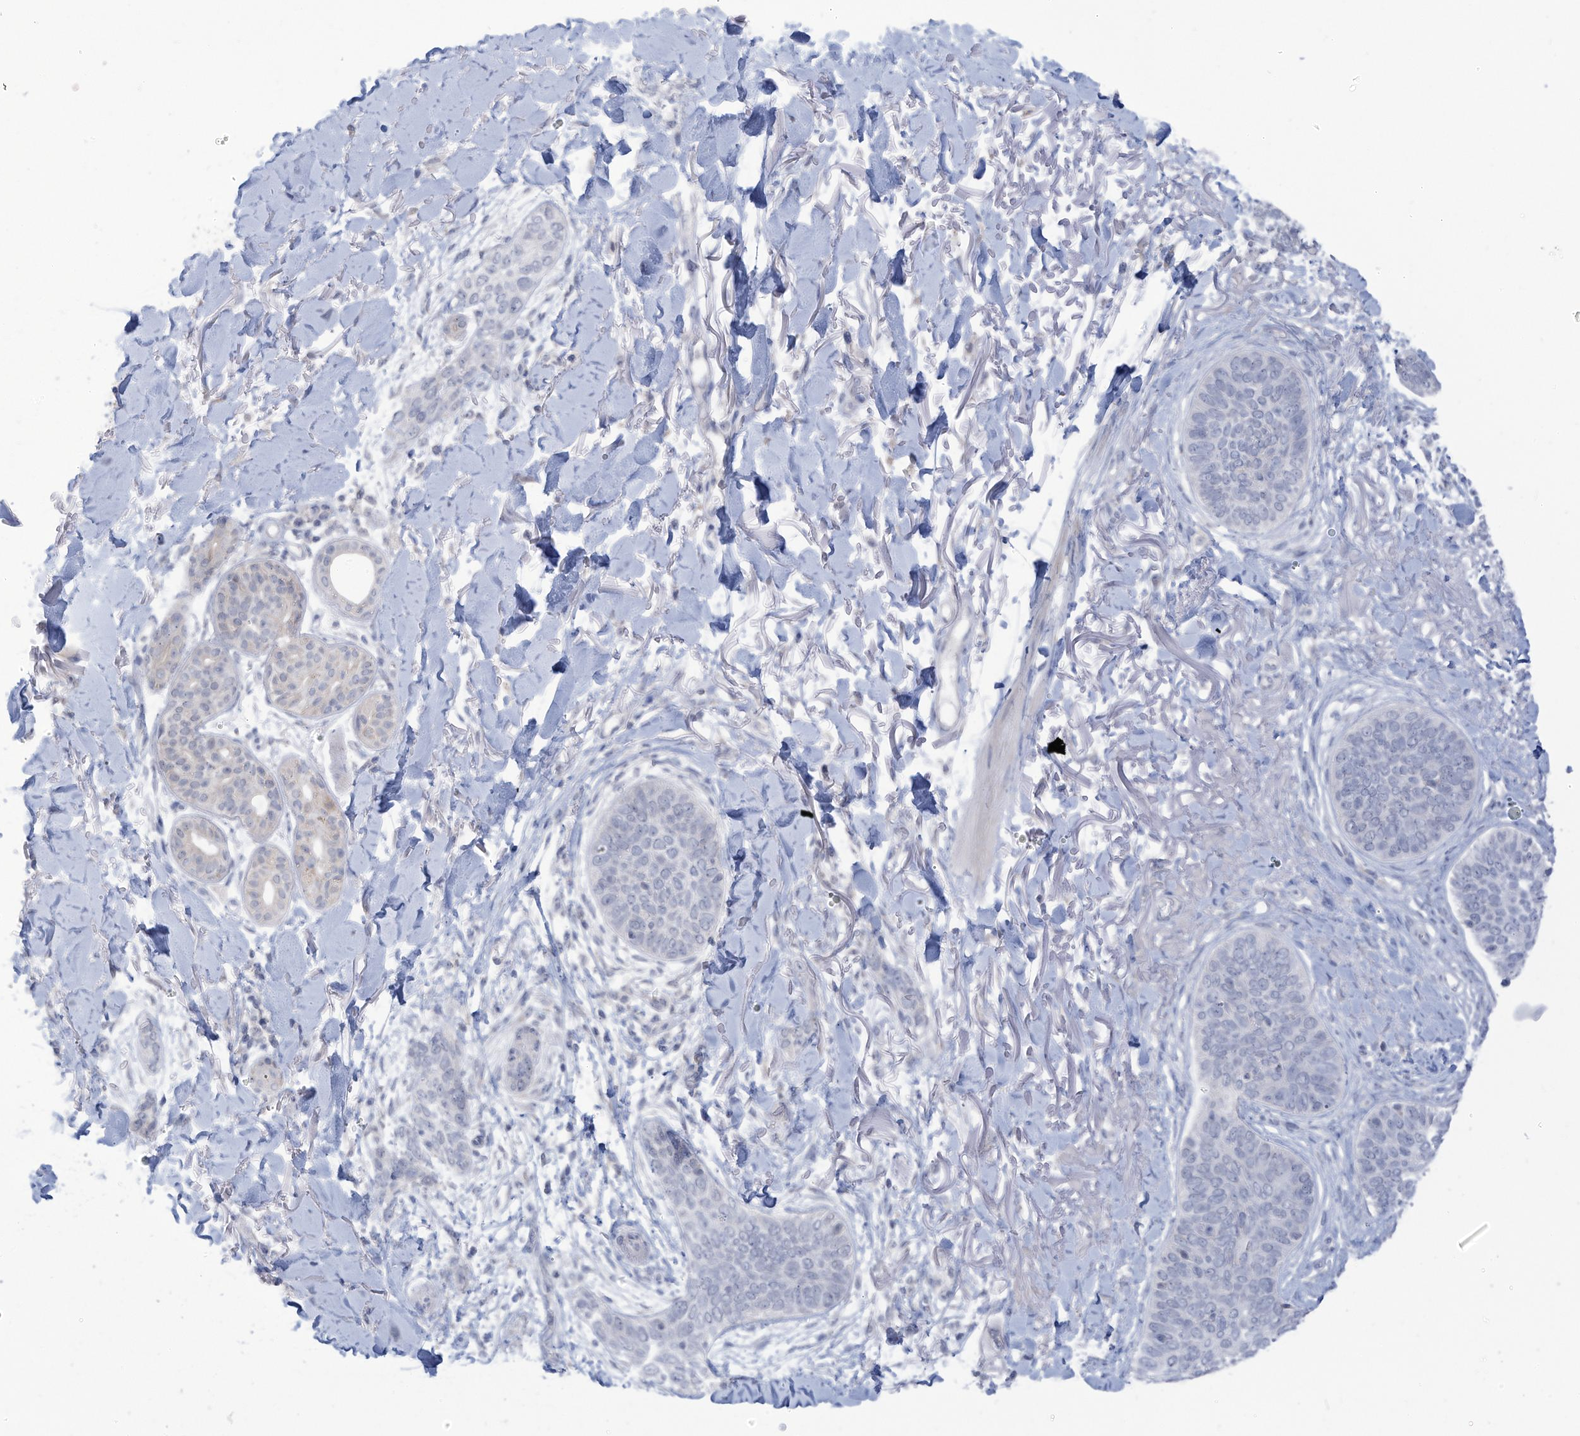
{"staining": {"intensity": "negative", "quantity": "none", "location": "none"}, "tissue": "skin cancer", "cell_type": "Tumor cells", "image_type": "cancer", "snomed": [{"axis": "morphology", "description": "Basal cell carcinoma"}, {"axis": "topography", "description": "Skin"}], "caption": "An image of basal cell carcinoma (skin) stained for a protein shows no brown staining in tumor cells.", "gene": "OGT", "patient": {"sex": "male", "age": 85}}